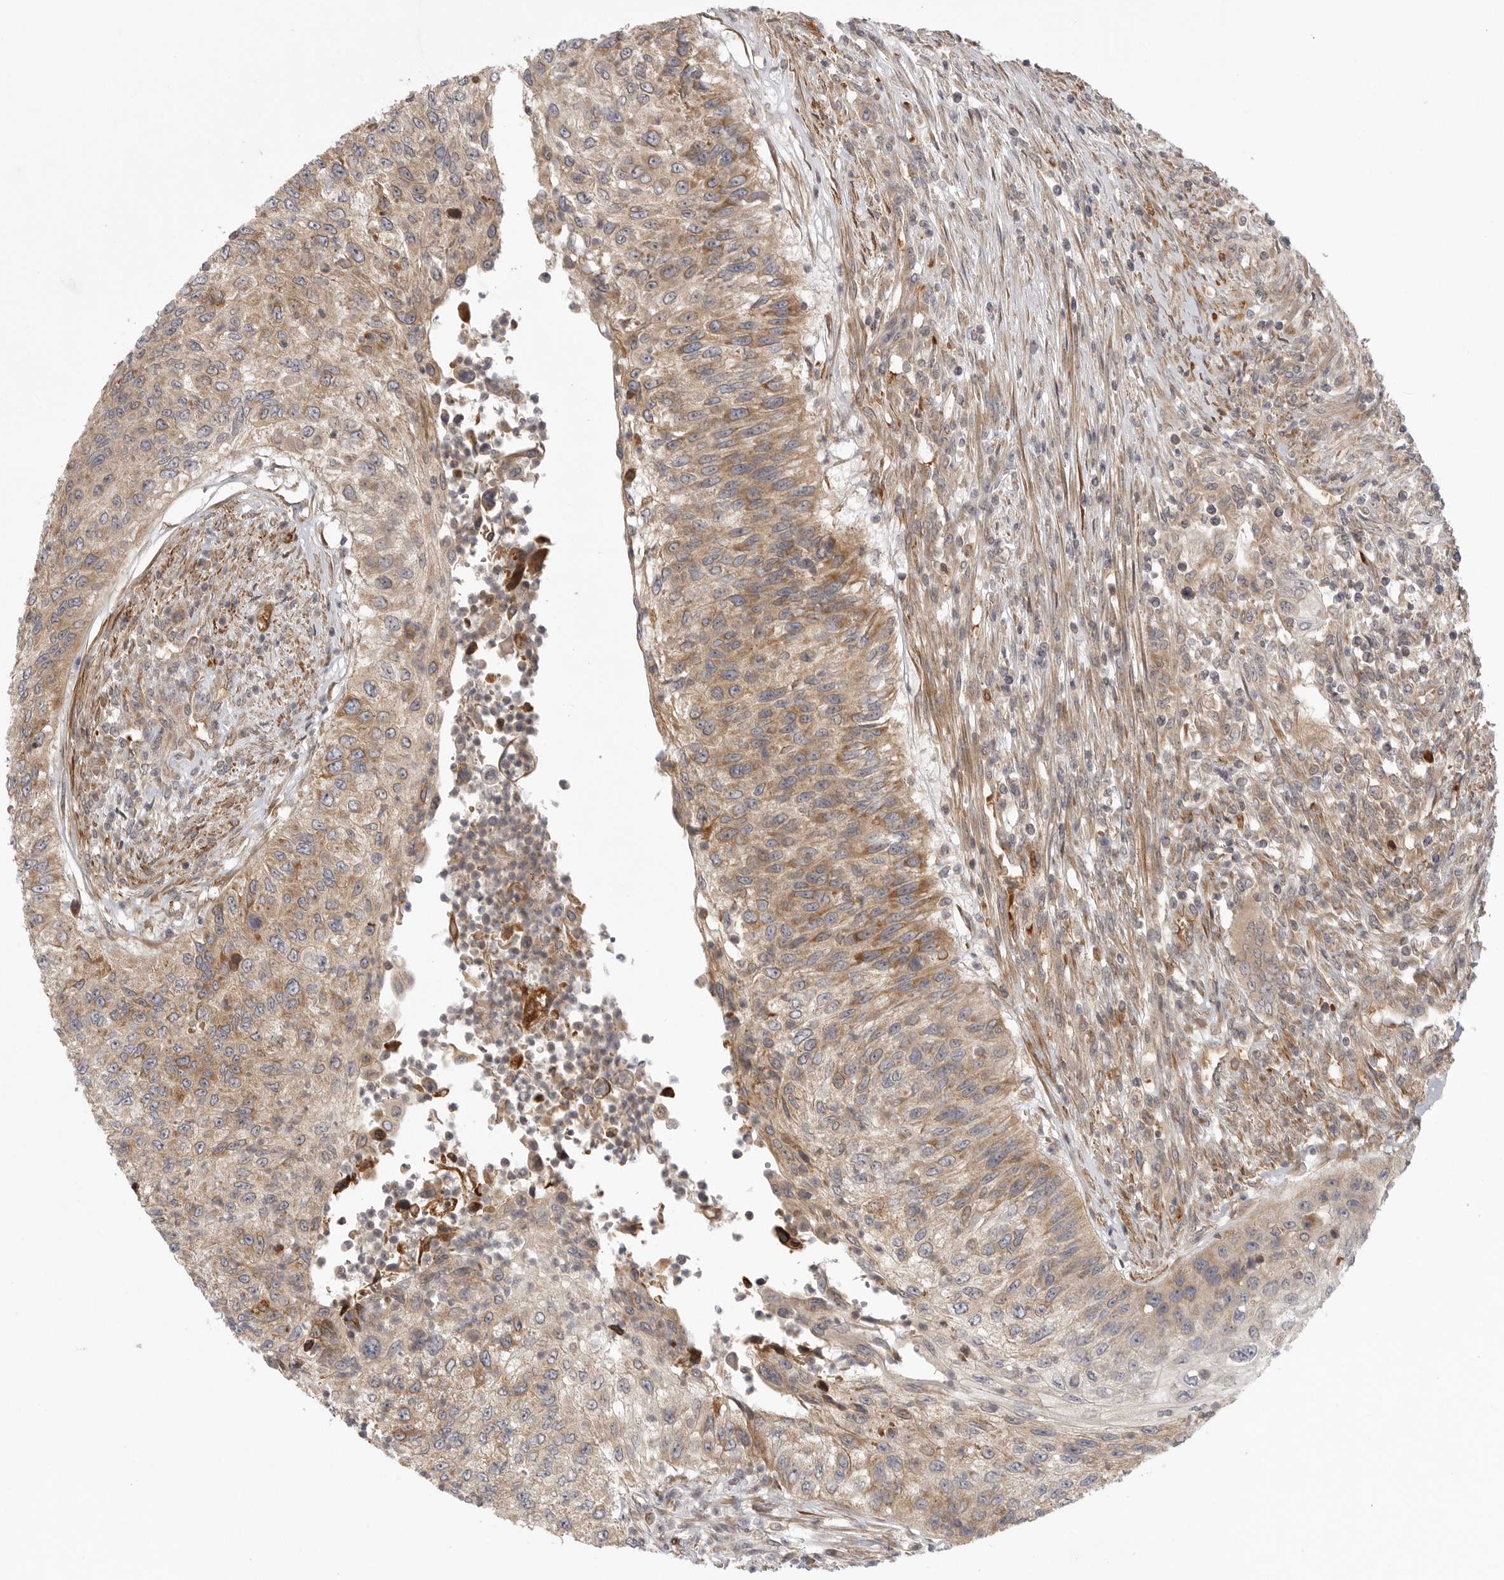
{"staining": {"intensity": "moderate", "quantity": "25%-75%", "location": "cytoplasmic/membranous"}, "tissue": "urothelial cancer", "cell_type": "Tumor cells", "image_type": "cancer", "snomed": [{"axis": "morphology", "description": "Urothelial carcinoma, High grade"}, {"axis": "topography", "description": "Urinary bladder"}], "caption": "Immunohistochemistry image of neoplastic tissue: high-grade urothelial carcinoma stained using IHC exhibits medium levels of moderate protein expression localized specifically in the cytoplasmic/membranous of tumor cells, appearing as a cytoplasmic/membranous brown color.", "gene": "CCPG1", "patient": {"sex": "female", "age": 60}}